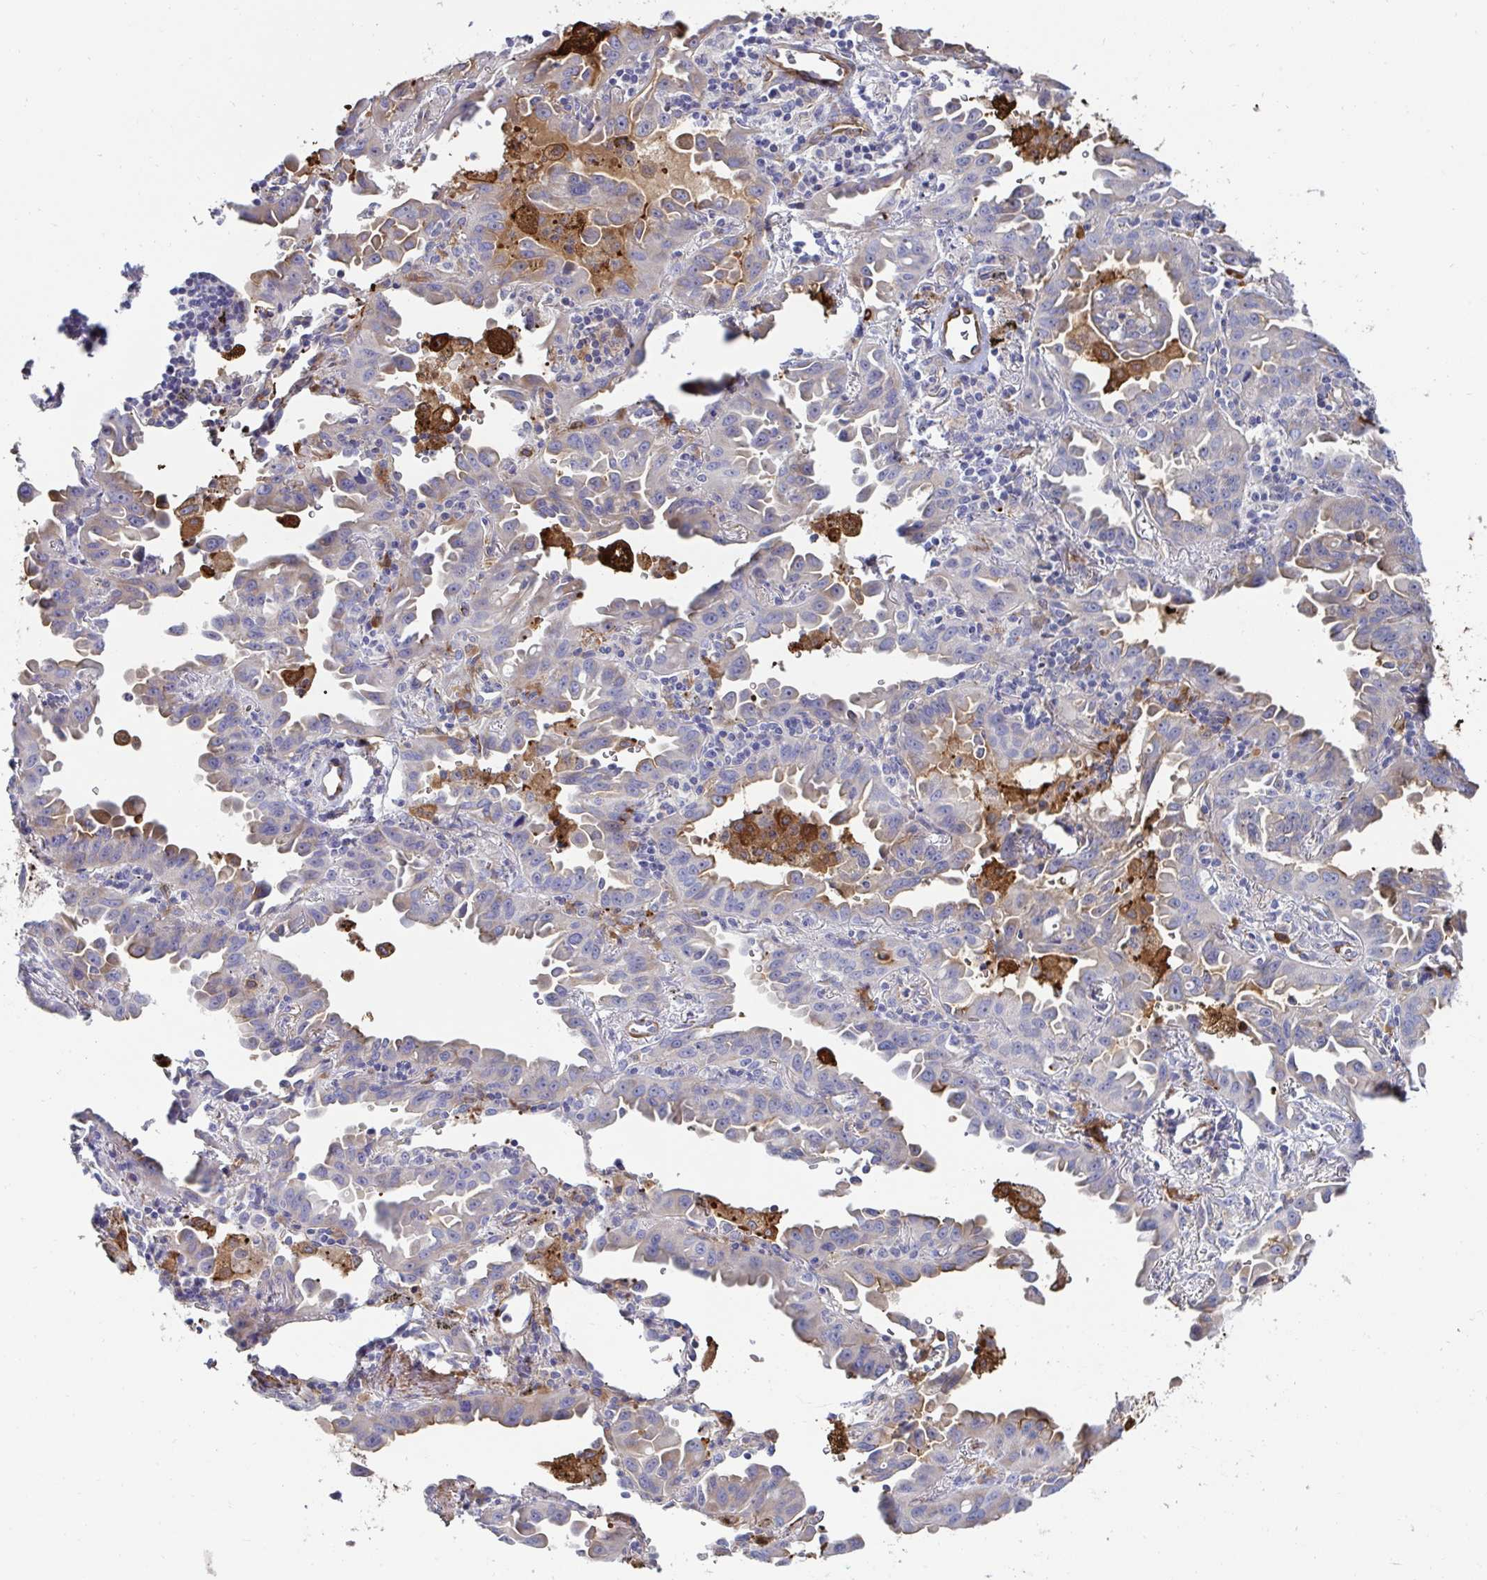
{"staining": {"intensity": "moderate", "quantity": "<25%", "location": "cytoplasmic/membranous"}, "tissue": "lung cancer", "cell_type": "Tumor cells", "image_type": "cancer", "snomed": [{"axis": "morphology", "description": "Adenocarcinoma, NOS"}, {"axis": "topography", "description": "Lung"}], "caption": "Immunohistochemical staining of lung adenocarcinoma exhibits low levels of moderate cytoplasmic/membranous positivity in about <25% of tumor cells.", "gene": "FBXL13", "patient": {"sex": "male", "age": 68}}